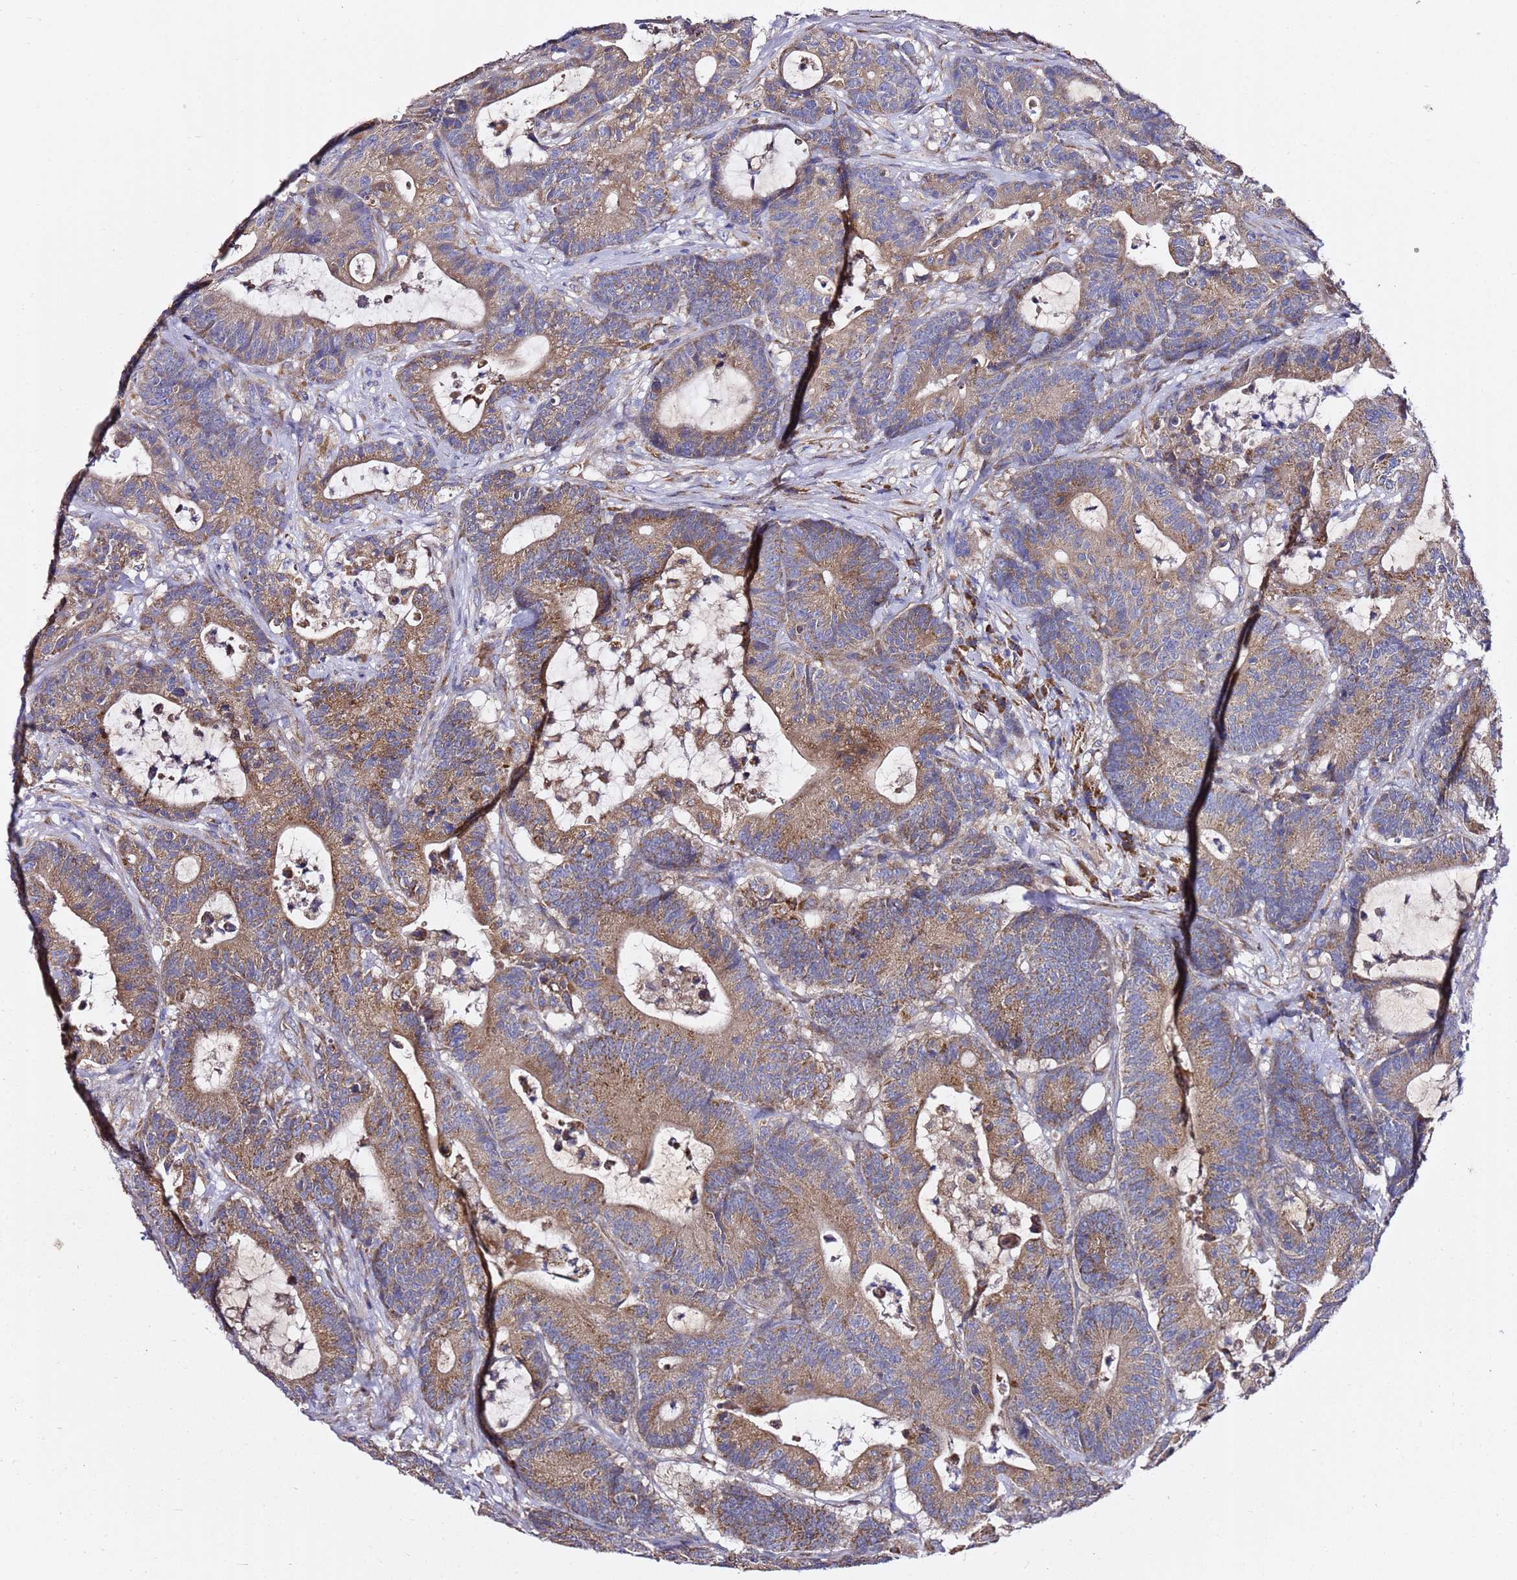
{"staining": {"intensity": "moderate", "quantity": ">75%", "location": "cytoplasmic/membranous"}, "tissue": "colorectal cancer", "cell_type": "Tumor cells", "image_type": "cancer", "snomed": [{"axis": "morphology", "description": "Adenocarcinoma, NOS"}, {"axis": "topography", "description": "Colon"}], "caption": "The image exhibits staining of colorectal cancer, revealing moderate cytoplasmic/membranous protein expression (brown color) within tumor cells.", "gene": "C19orf12", "patient": {"sex": "female", "age": 84}}